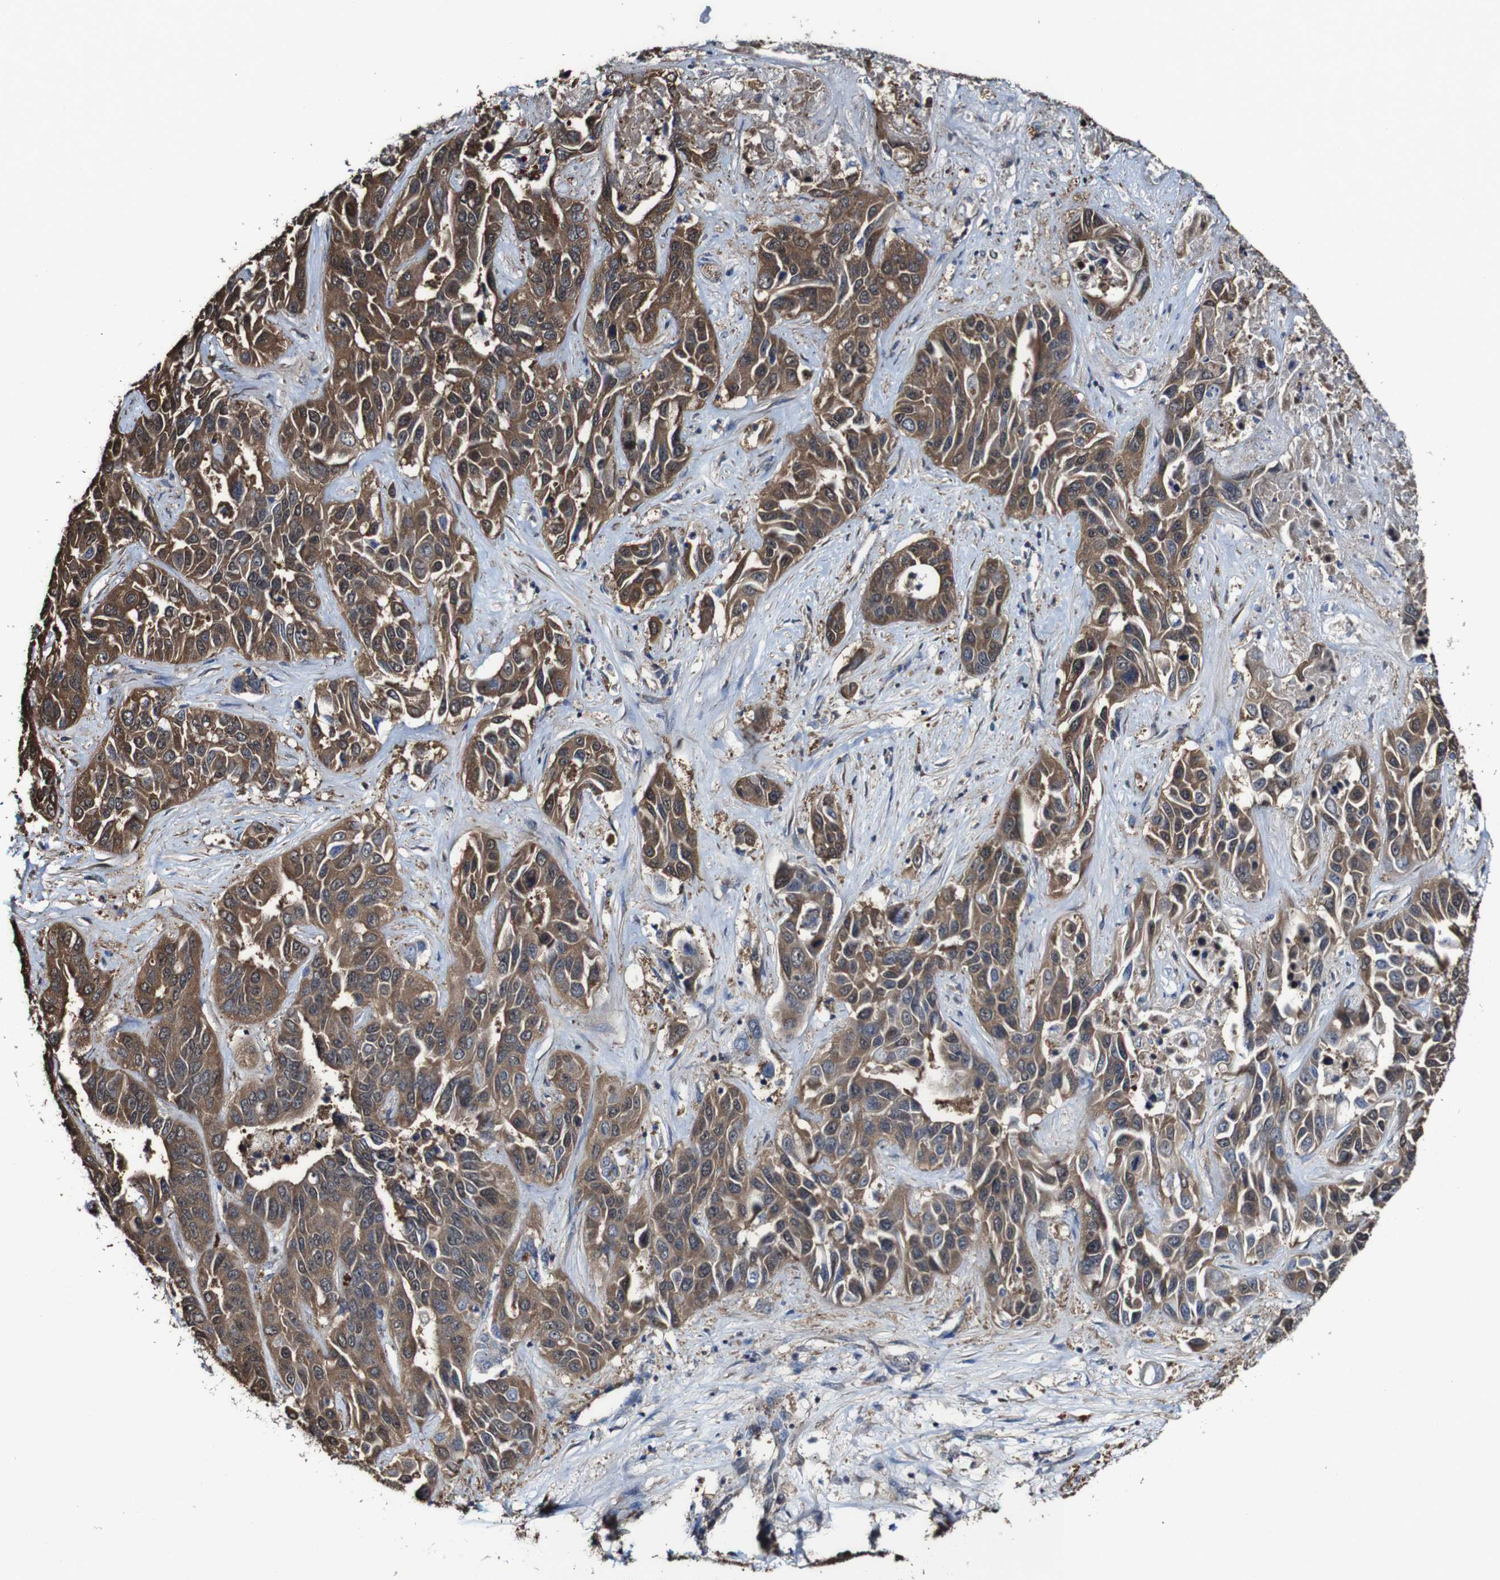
{"staining": {"intensity": "moderate", "quantity": ">75%", "location": "cytoplasmic/membranous"}, "tissue": "liver cancer", "cell_type": "Tumor cells", "image_type": "cancer", "snomed": [{"axis": "morphology", "description": "Cholangiocarcinoma"}, {"axis": "topography", "description": "Liver"}], "caption": "Moderate cytoplasmic/membranous protein positivity is present in about >75% of tumor cells in liver cholangiocarcinoma.", "gene": "PTPRR", "patient": {"sex": "female", "age": 52}}